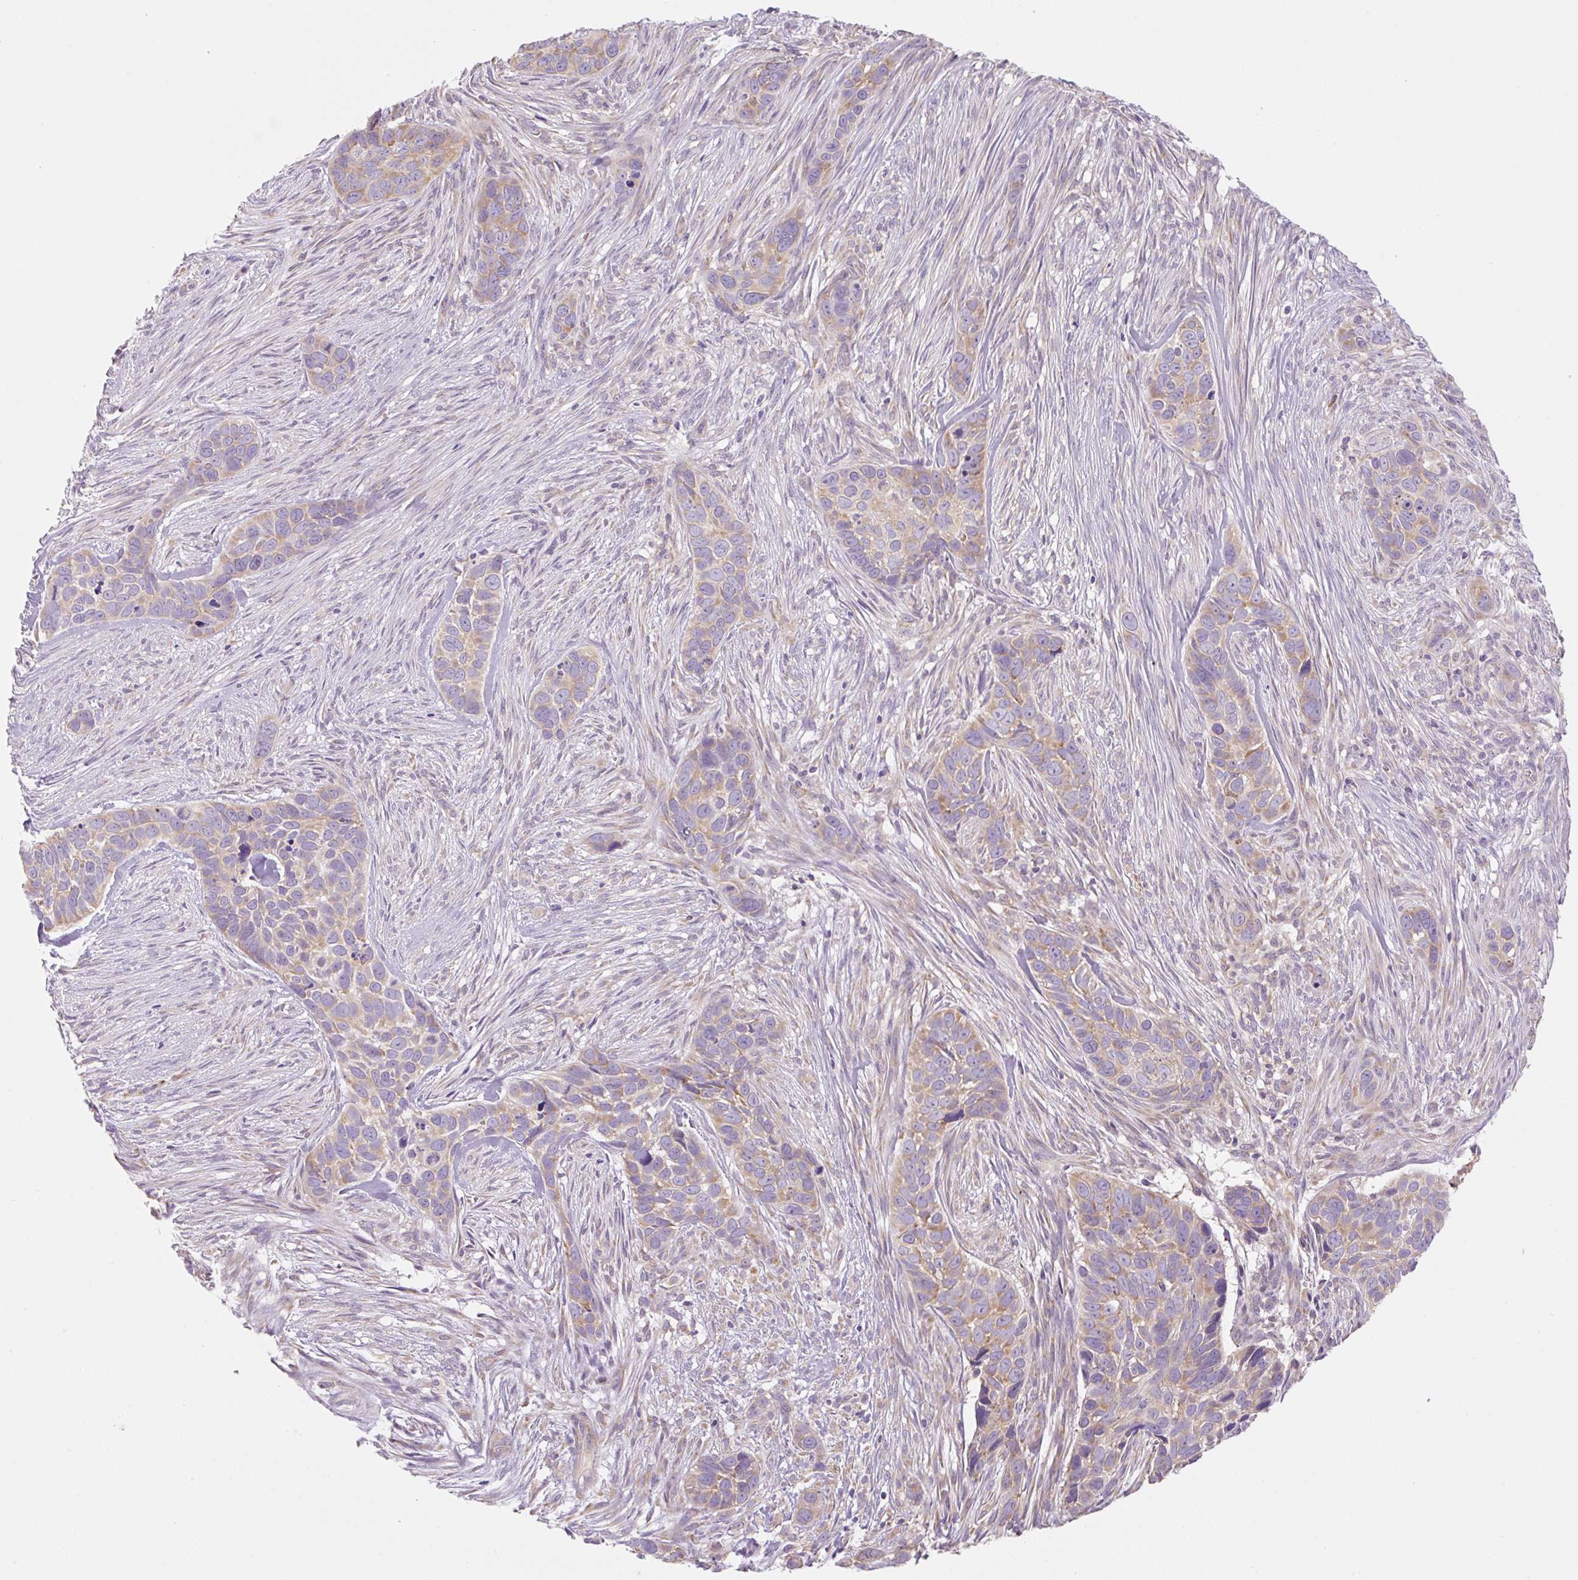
{"staining": {"intensity": "moderate", "quantity": "25%-75%", "location": "cytoplasmic/membranous"}, "tissue": "skin cancer", "cell_type": "Tumor cells", "image_type": "cancer", "snomed": [{"axis": "morphology", "description": "Basal cell carcinoma"}, {"axis": "topography", "description": "Skin"}], "caption": "There is medium levels of moderate cytoplasmic/membranous positivity in tumor cells of skin basal cell carcinoma, as demonstrated by immunohistochemical staining (brown color).", "gene": "RPL18A", "patient": {"sex": "female", "age": 82}}